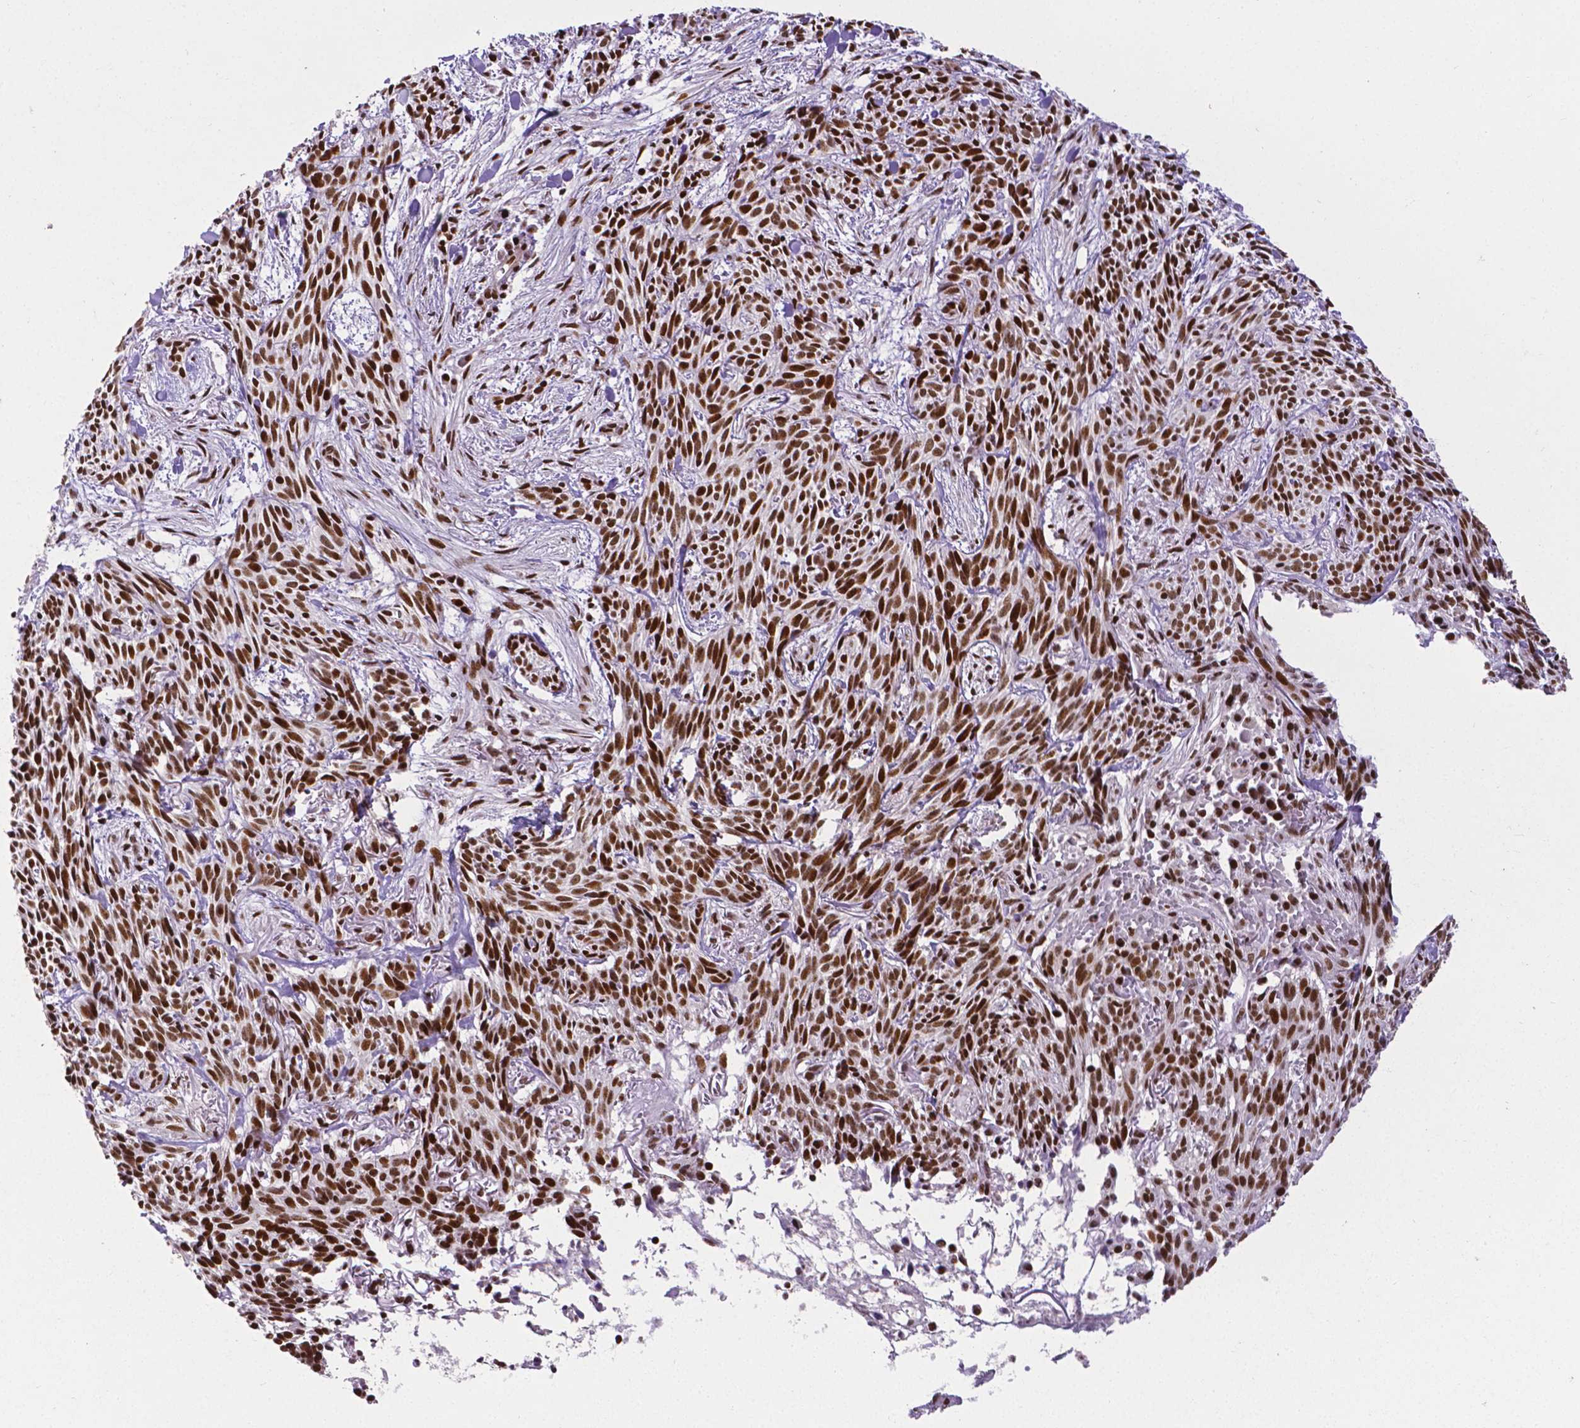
{"staining": {"intensity": "strong", "quantity": ">75%", "location": "nuclear"}, "tissue": "skin cancer", "cell_type": "Tumor cells", "image_type": "cancer", "snomed": [{"axis": "morphology", "description": "Basal cell carcinoma"}, {"axis": "topography", "description": "Skin"}], "caption": "Skin basal cell carcinoma was stained to show a protein in brown. There is high levels of strong nuclear positivity in about >75% of tumor cells.", "gene": "CTCF", "patient": {"sex": "male", "age": 71}}